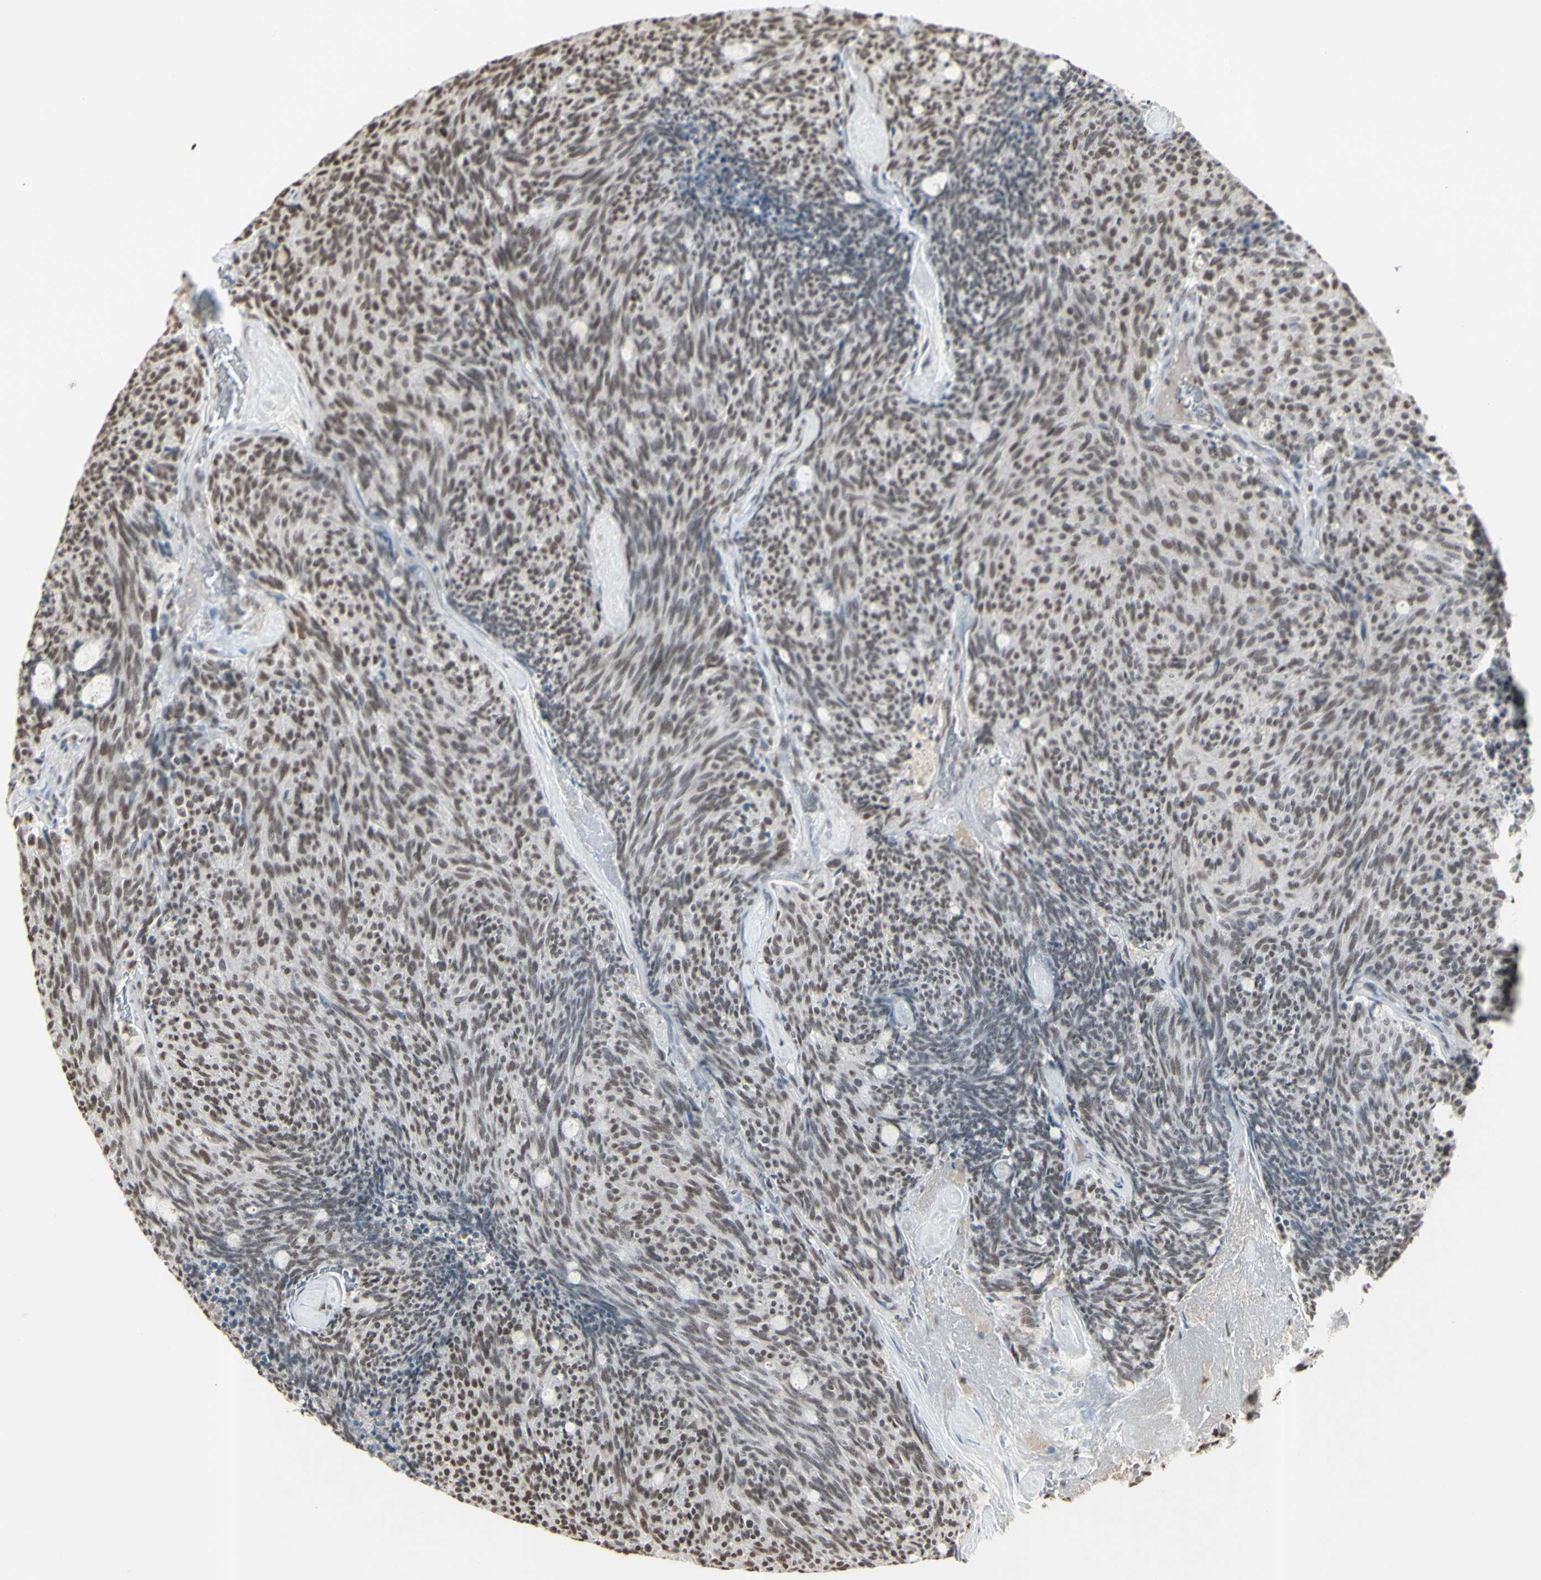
{"staining": {"intensity": "moderate", "quantity": ">75%", "location": "nuclear"}, "tissue": "carcinoid", "cell_type": "Tumor cells", "image_type": "cancer", "snomed": [{"axis": "morphology", "description": "Carcinoid, malignant, NOS"}, {"axis": "topography", "description": "Pancreas"}], "caption": "Immunohistochemical staining of carcinoid shows medium levels of moderate nuclear protein staining in about >75% of tumor cells.", "gene": "TRIM28", "patient": {"sex": "female", "age": 54}}